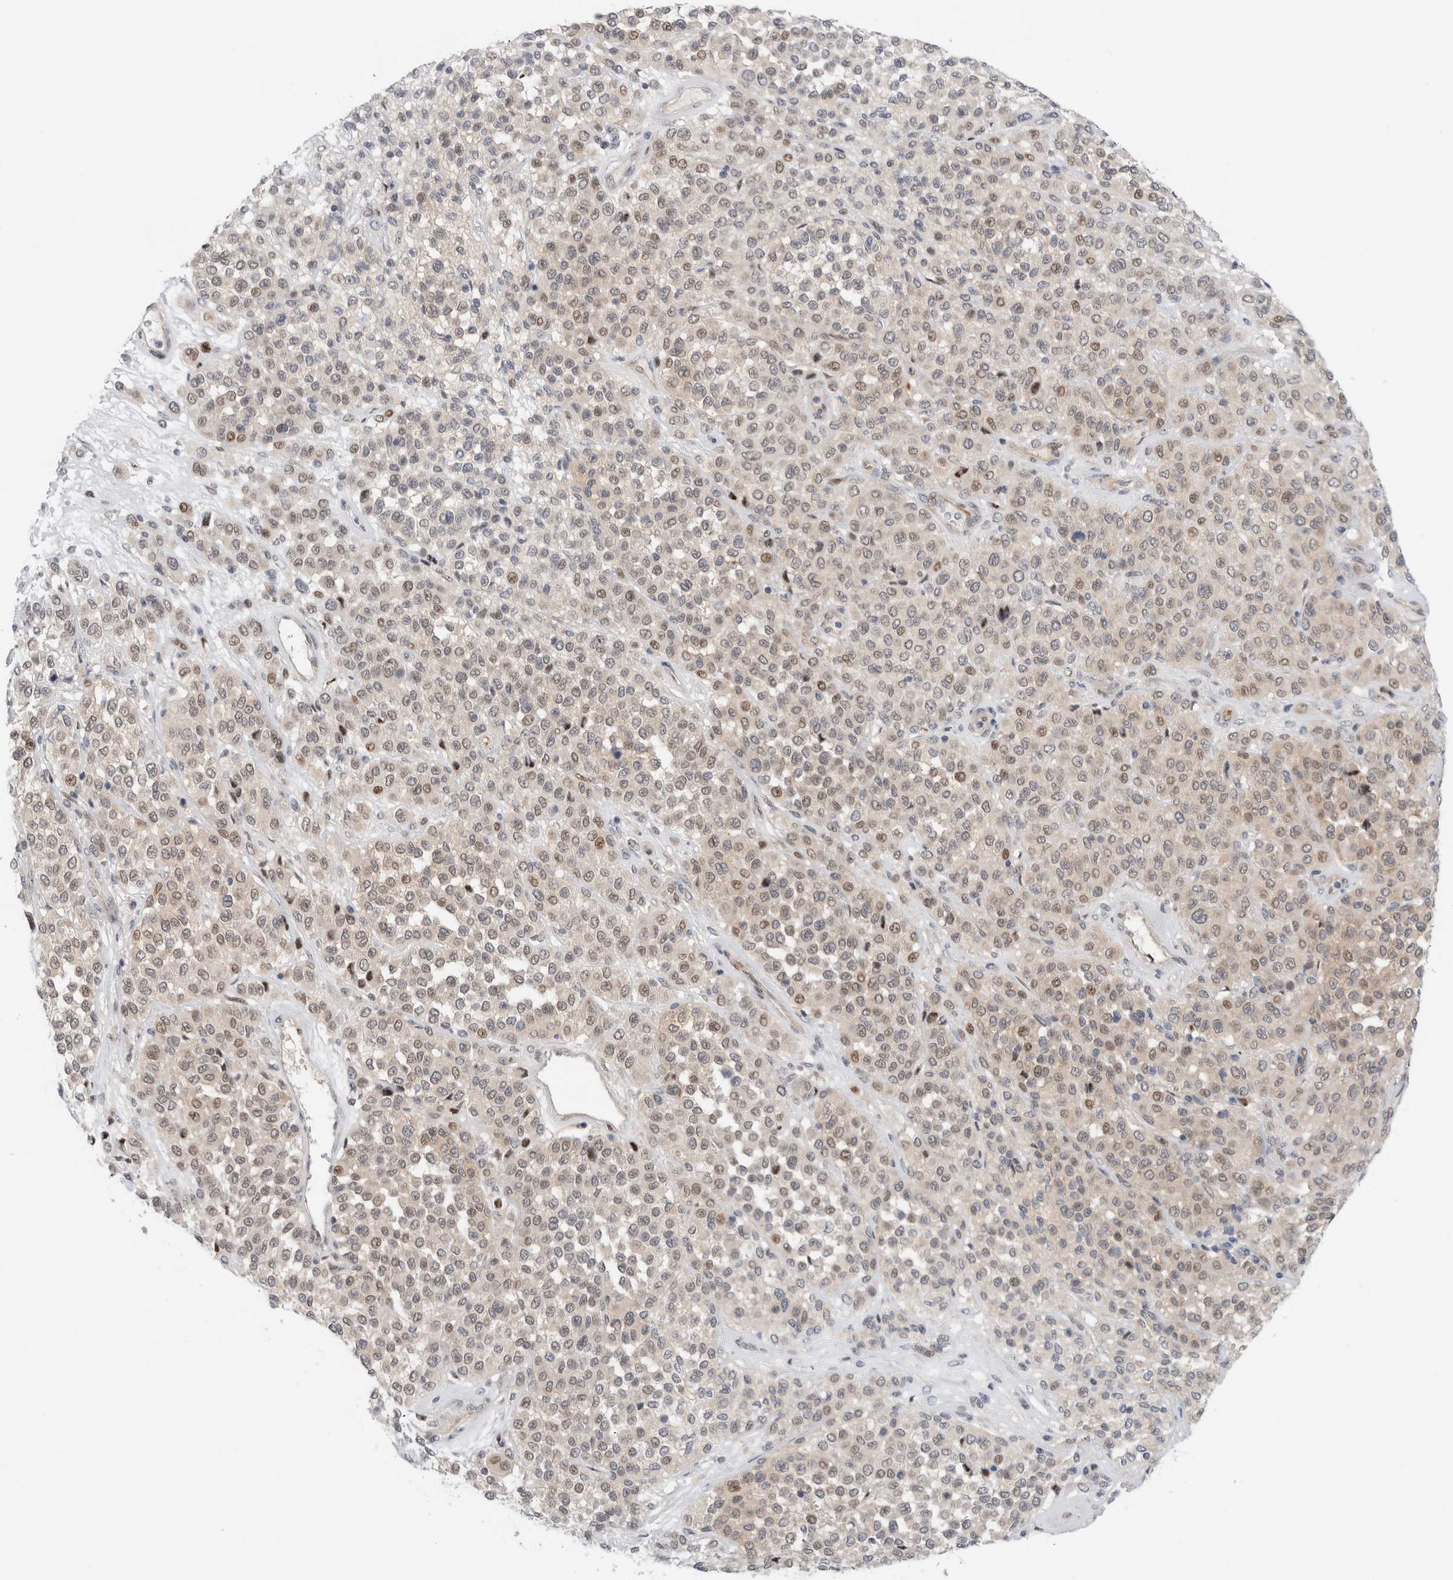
{"staining": {"intensity": "moderate", "quantity": "25%-75%", "location": "nuclear"}, "tissue": "melanoma", "cell_type": "Tumor cells", "image_type": "cancer", "snomed": [{"axis": "morphology", "description": "Malignant melanoma, Metastatic site"}, {"axis": "topography", "description": "Pancreas"}], "caption": "Immunohistochemistry (IHC) micrograph of melanoma stained for a protein (brown), which displays medium levels of moderate nuclear staining in approximately 25%-75% of tumor cells.", "gene": "NCR3LG1", "patient": {"sex": "female", "age": 30}}